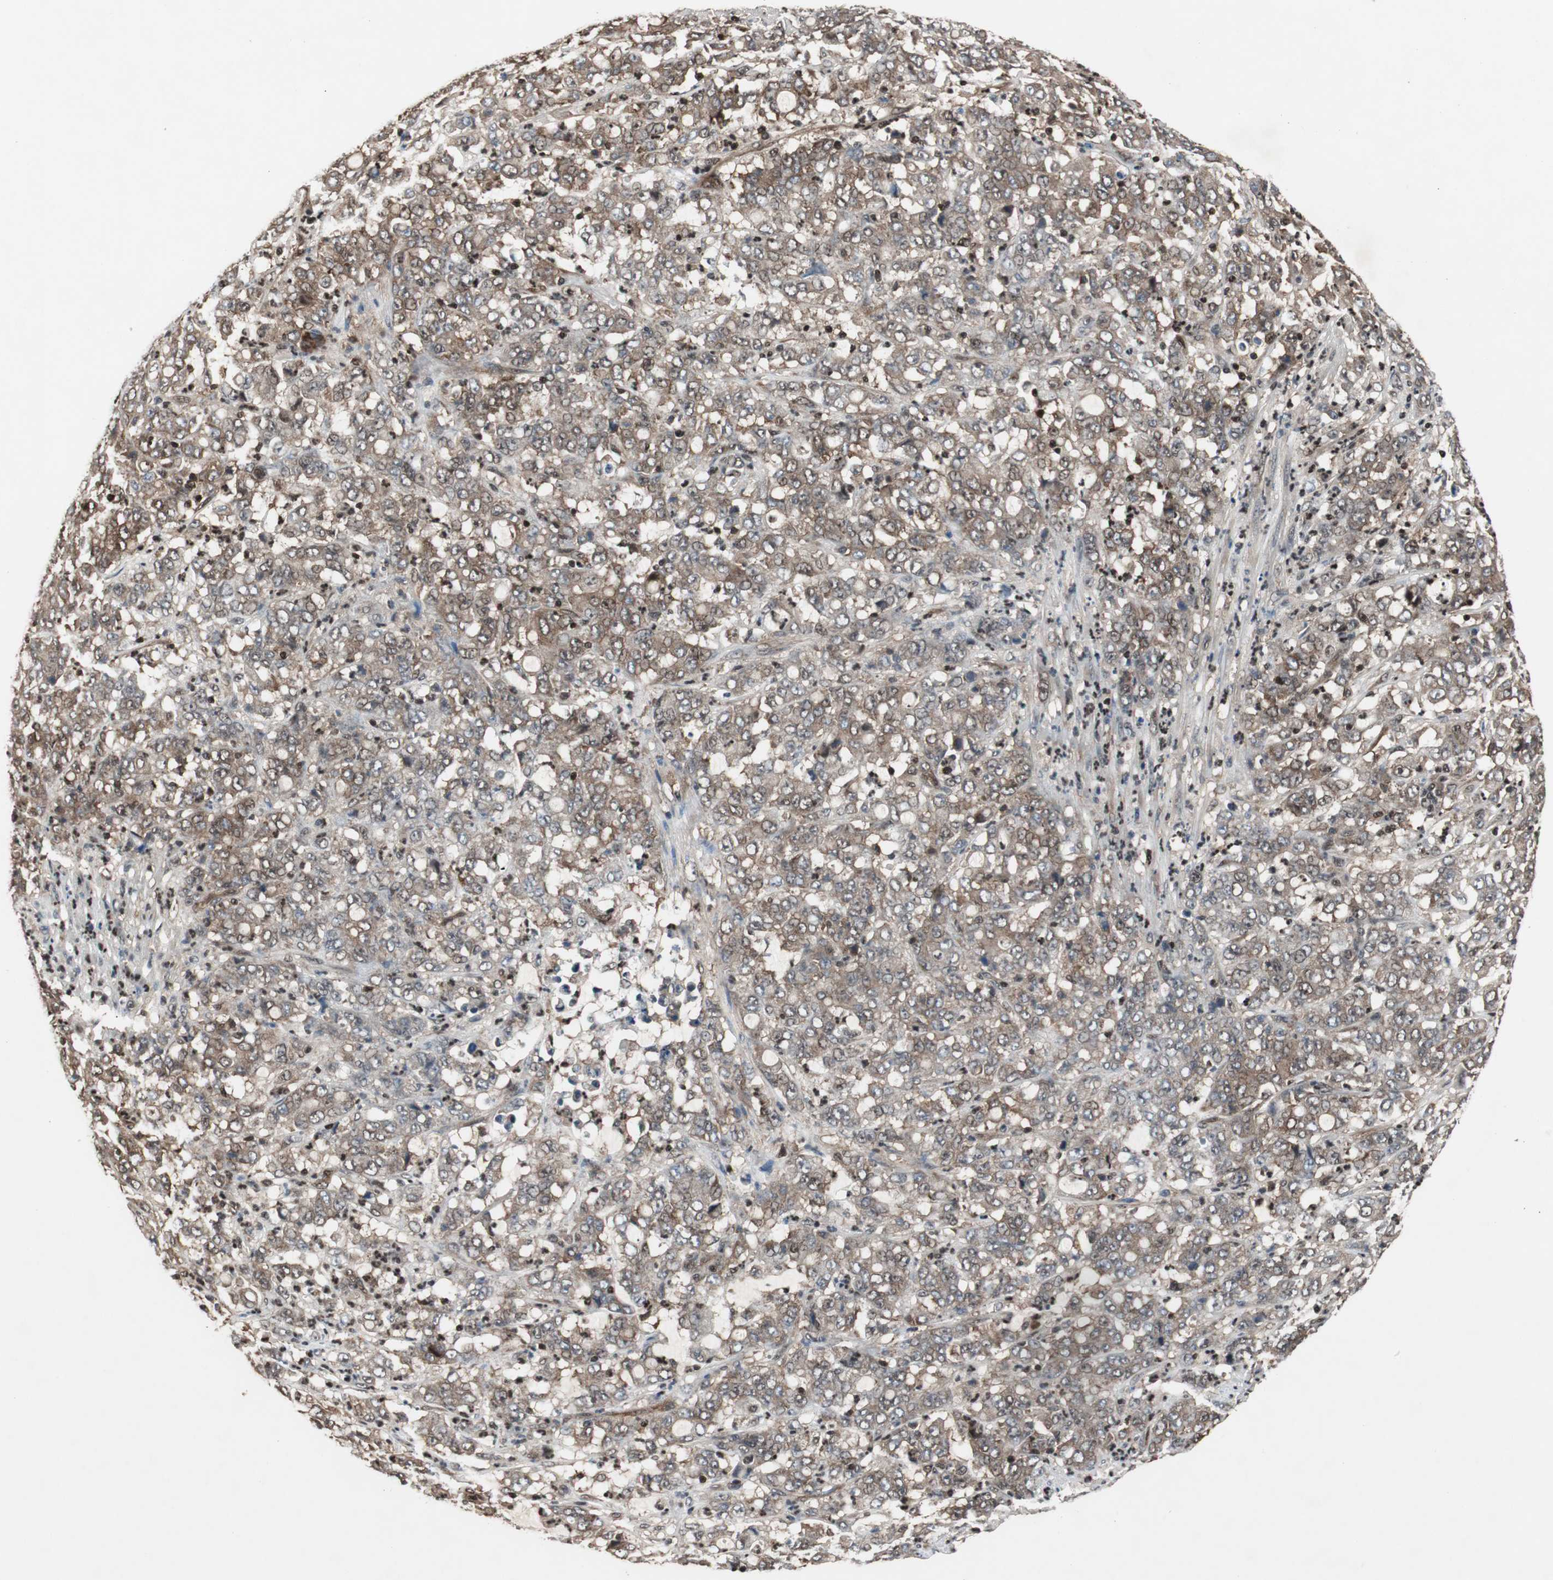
{"staining": {"intensity": "moderate", "quantity": ">75%", "location": "cytoplasmic/membranous"}, "tissue": "stomach cancer", "cell_type": "Tumor cells", "image_type": "cancer", "snomed": [{"axis": "morphology", "description": "Adenocarcinoma, NOS"}, {"axis": "topography", "description": "Stomach, lower"}], "caption": "Immunohistochemical staining of human stomach cancer demonstrates medium levels of moderate cytoplasmic/membranous staining in approximately >75% of tumor cells. (DAB (3,3'-diaminobenzidine) IHC, brown staining for protein, blue staining for nuclei).", "gene": "ACLY", "patient": {"sex": "female", "age": 71}}